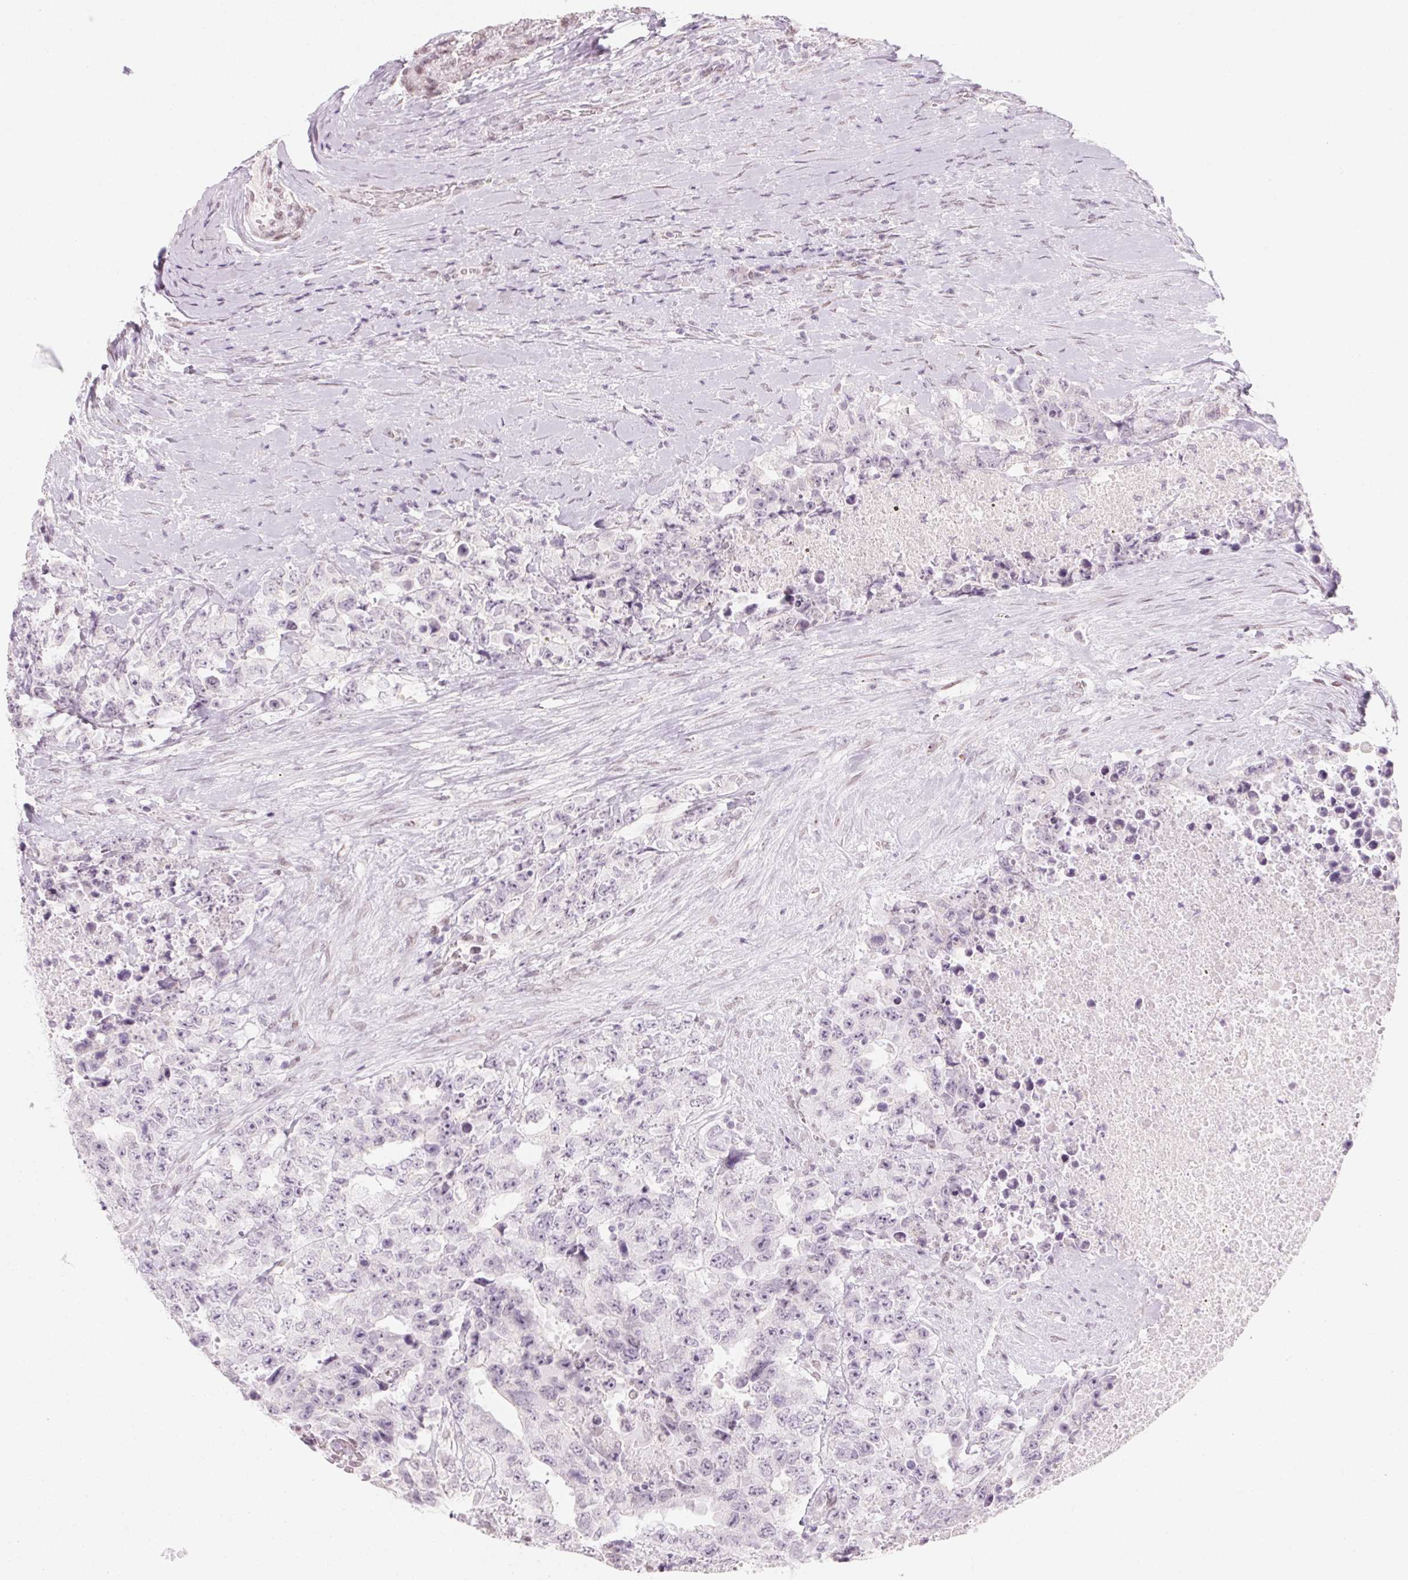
{"staining": {"intensity": "negative", "quantity": "none", "location": "none"}, "tissue": "testis cancer", "cell_type": "Tumor cells", "image_type": "cancer", "snomed": [{"axis": "morphology", "description": "Carcinoma, Embryonal, NOS"}, {"axis": "topography", "description": "Testis"}], "caption": "An immunohistochemistry micrograph of testis cancer (embryonal carcinoma) is shown. There is no staining in tumor cells of testis cancer (embryonal carcinoma).", "gene": "KCNQ2", "patient": {"sex": "male", "age": 24}}